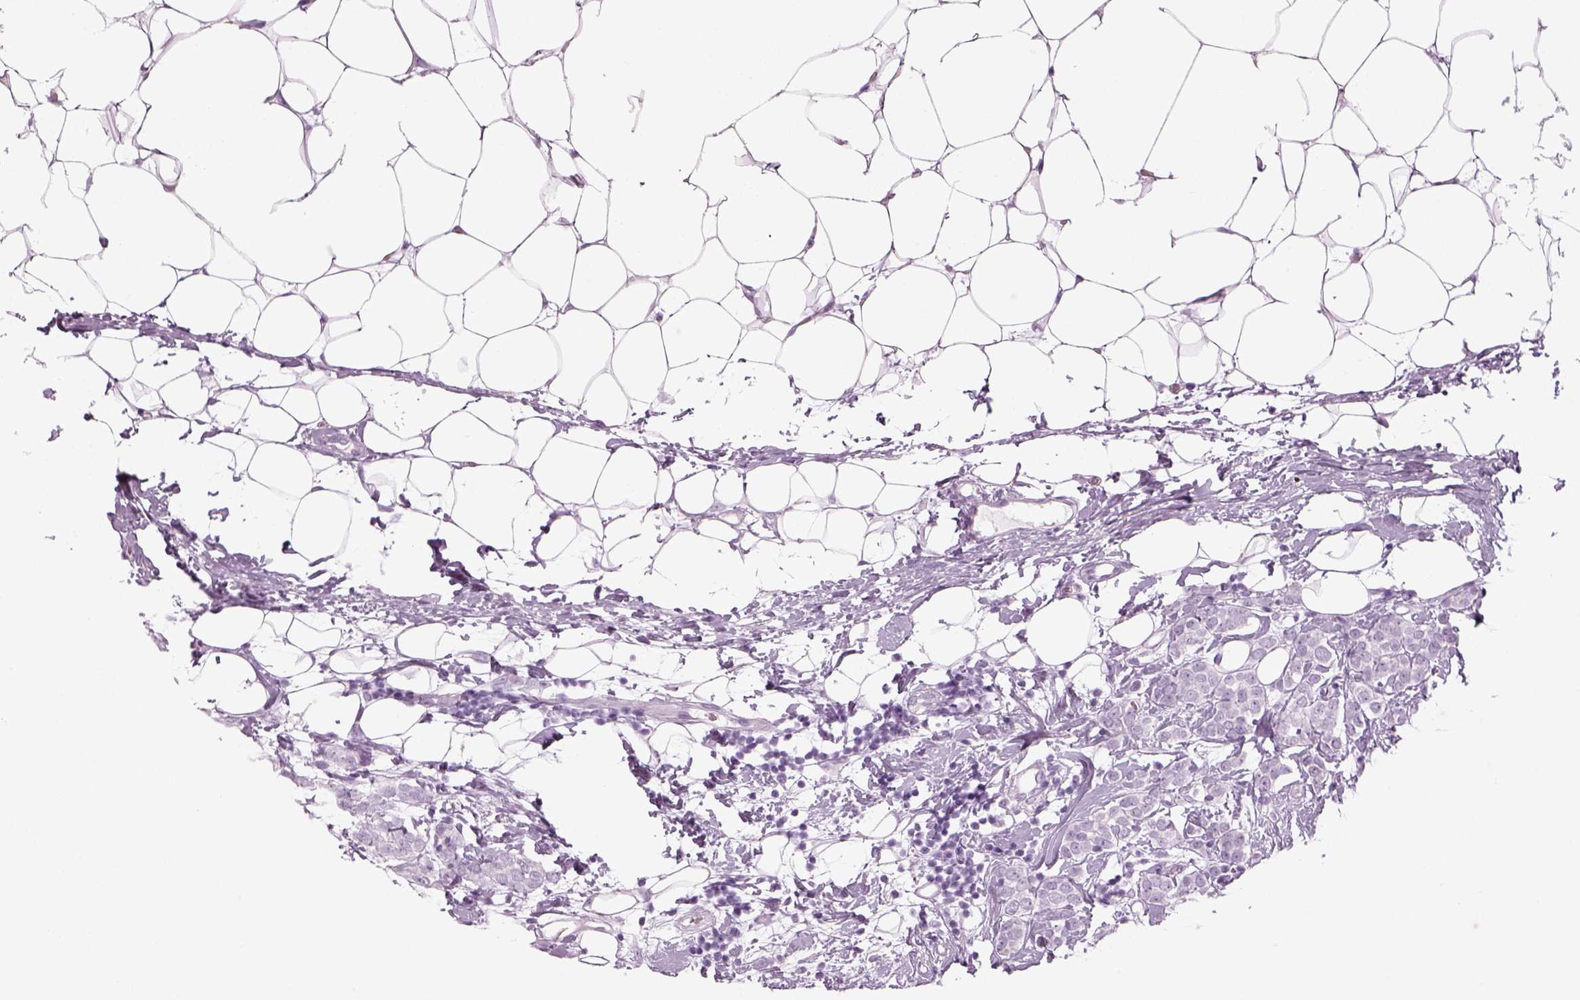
{"staining": {"intensity": "negative", "quantity": "none", "location": "none"}, "tissue": "breast cancer", "cell_type": "Tumor cells", "image_type": "cancer", "snomed": [{"axis": "morphology", "description": "Lobular carcinoma"}, {"axis": "topography", "description": "Breast"}], "caption": "An image of human breast cancer (lobular carcinoma) is negative for staining in tumor cells. Nuclei are stained in blue.", "gene": "SAG", "patient": {"sex": "female", "age": 49}}